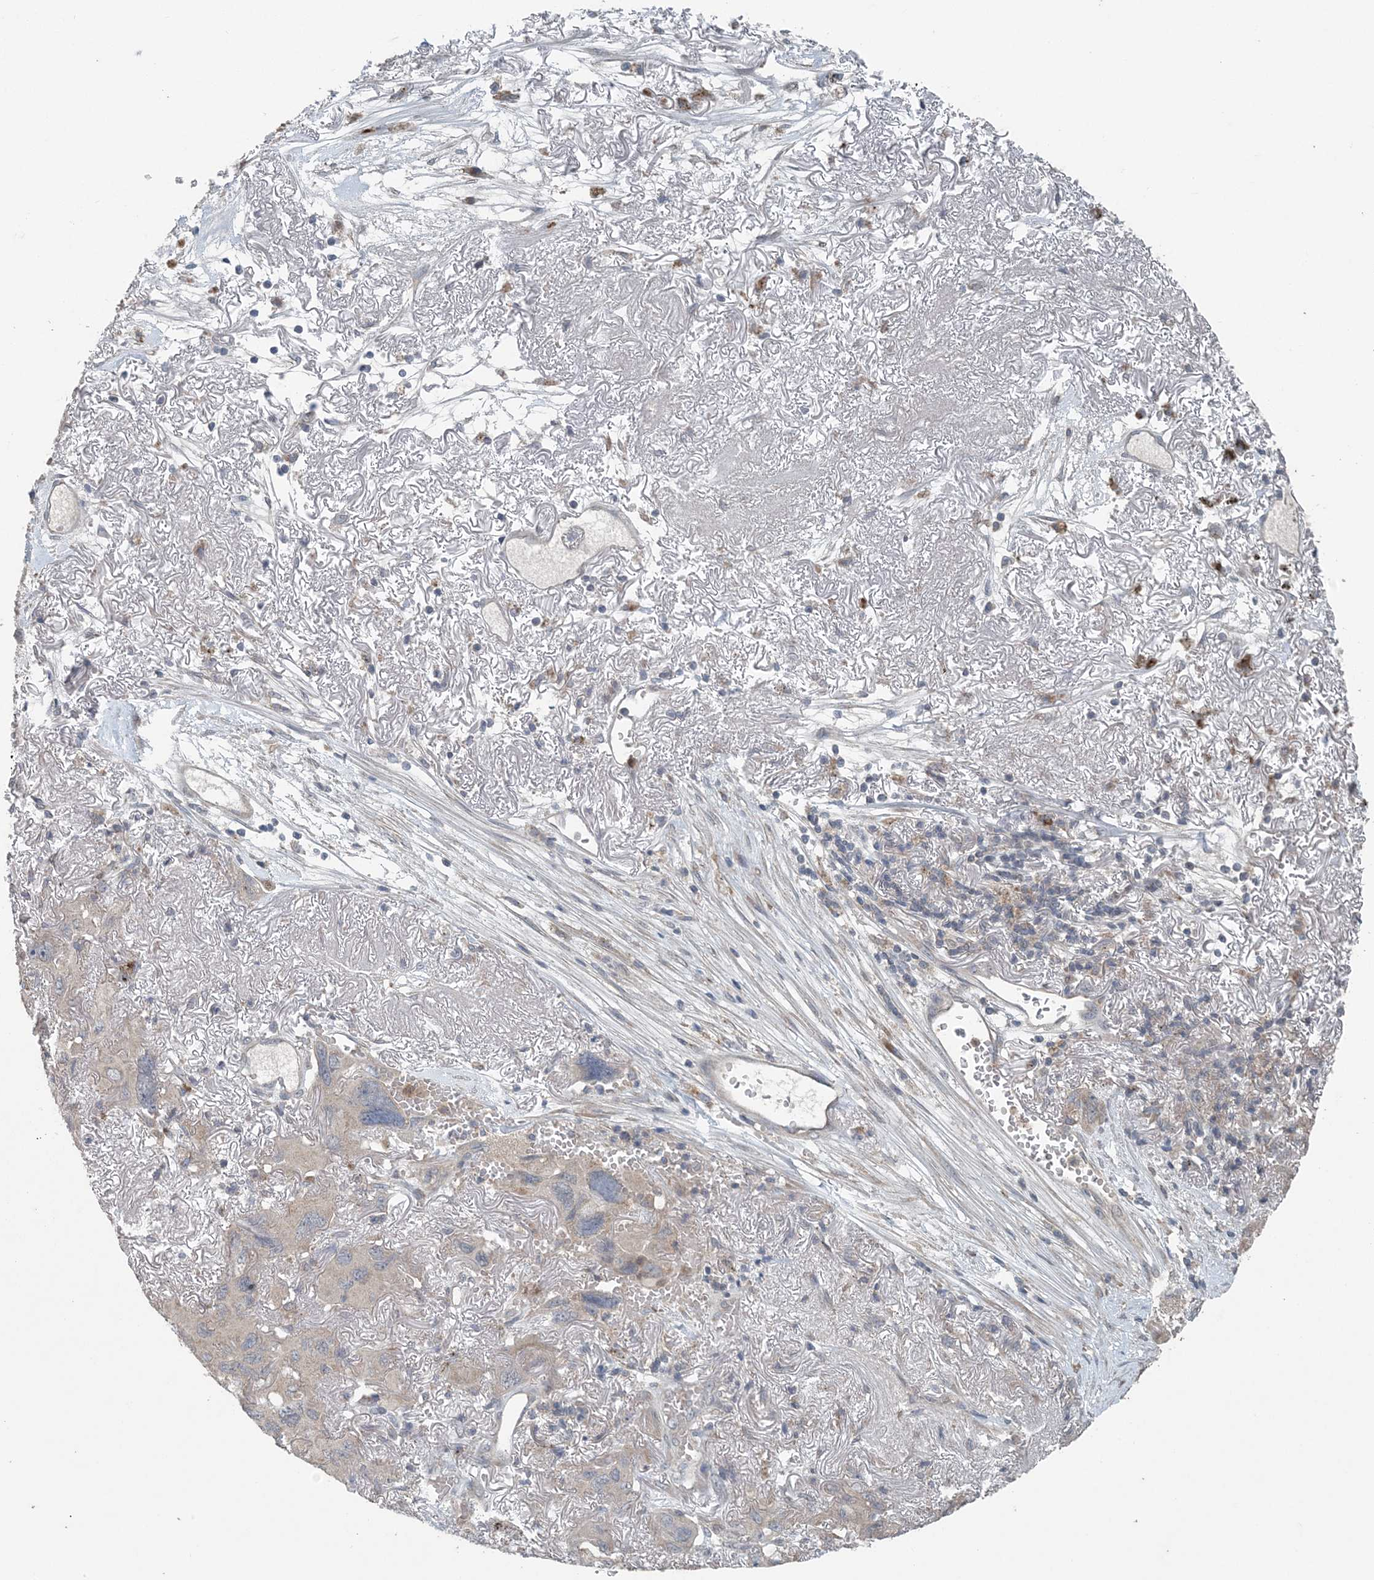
{"staining": {"intensity": "negative", "quantity": "none", "location": "none"}, "tissue": "lung cancer", "cell_type": "Tumor cells", "image_type": "cancer", "snomed": [{"axis": "morphology", "description": "Squamous cell carcinoma, NOS"}, {"axis": "topography", "description": "Lung"}], "caption": "Tumor cells show no significant protein positivity in lung cancer (squamous cell carcinoma). (DAB (3,3'-diaminobenzidine) immunohistochemistry visualized using brightfield microscopy, high magnification).", "gene": "MYO9B", "patient": {"sex": "female", "age": 73}}